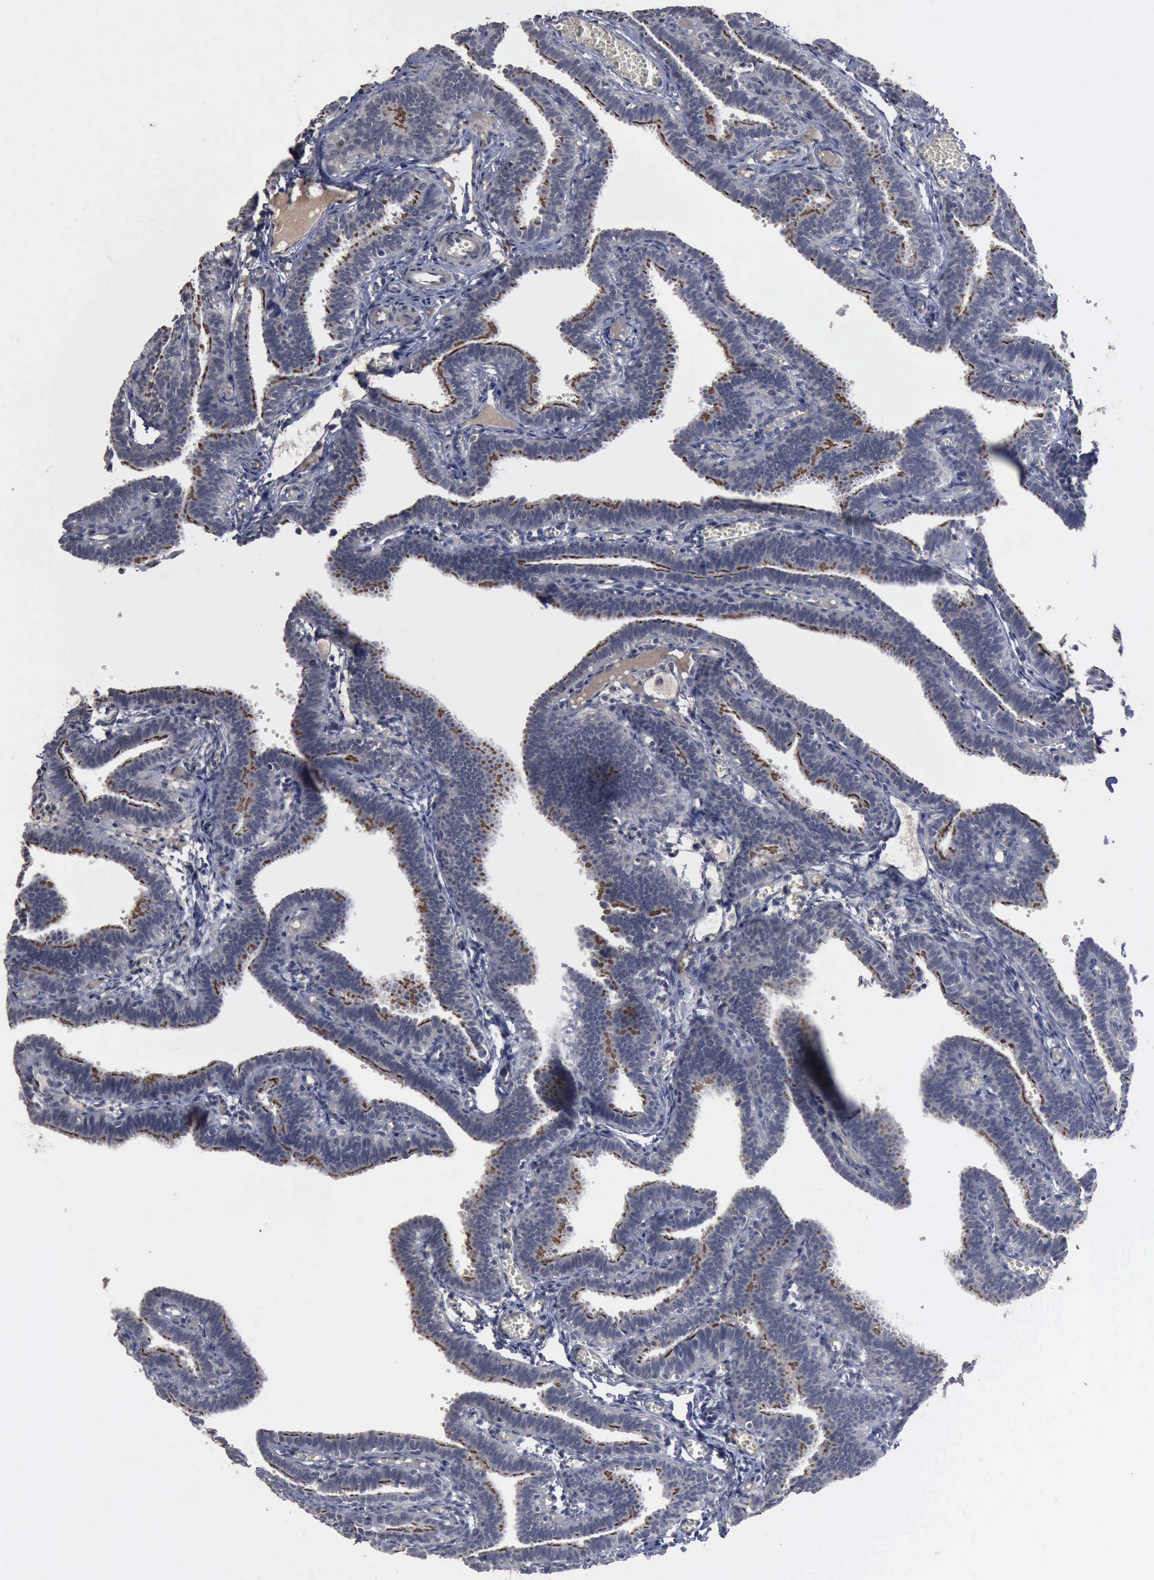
{"staining": {"intensity": "moderate", "quantity": ">75%", "location": "cytoplasmic/membranous"}, "tissue": "fallopian tube", "cell_type": "Glandular cells", "image_type": "normal", "snomed": [{"axis": "morphology", "description": "Normal tissue, NOS"}, {"axis": "topography", "description": "Fallopian tube"}], "caption": "Immunohistochemical staining of normal fallopian tube displays moderate cytoplasmic/membranous protein expression in approximately >75% of glandular cells. Ihc stains the protein of interest in brown and the nuclei are stained blue.", "gene": "MYO18B", "patient": {"sex": "female", "age": 29}}